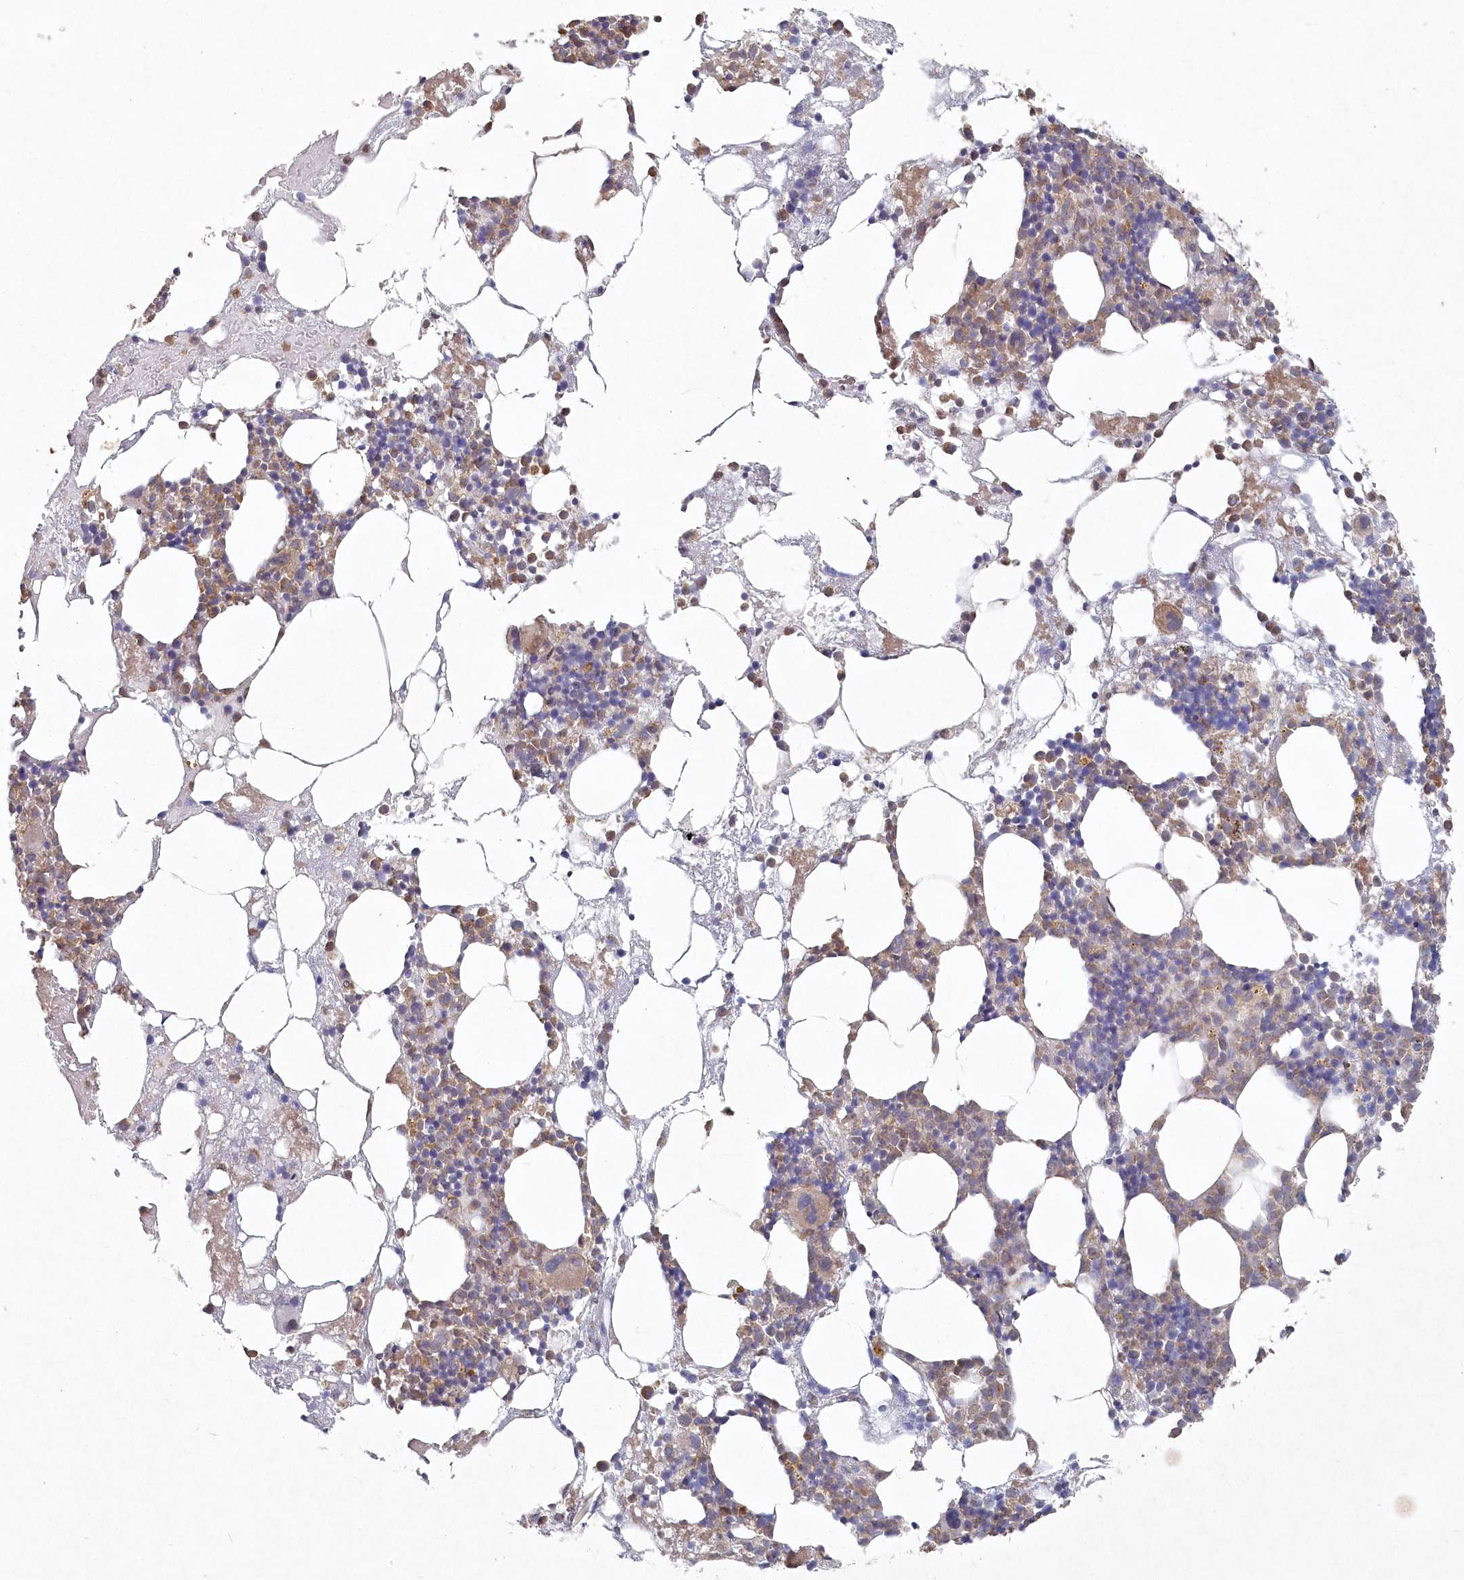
{"staining": {"intensity": "moderate", "quantity": "25%-75%", "location": "cytoplasmic/membranous"}, "tissue": "bone marrow", "cell_type": "Hematopoietic cells", "image_type": "normal", "snomed": [{"axis": "morphology", "description": "Normal tissue, NOS"}, {"axis": "topography", "description": "Bone marrow"}], "caption": "IHC staining of benign bone marrow, which demonstrates medium levels of moderate cytoplasmic/membranous positivity in approximately 25%-75% of hematopoietic cells indicating moderate cytoplasmic/membranous protein staining. The staining was performed using DAB (brown) for protein detection and nuclei were counterstained in hematoxylin (blue).", "gene": "TGFBRAP1", "patient": {"sex": "male", "age": 48}}